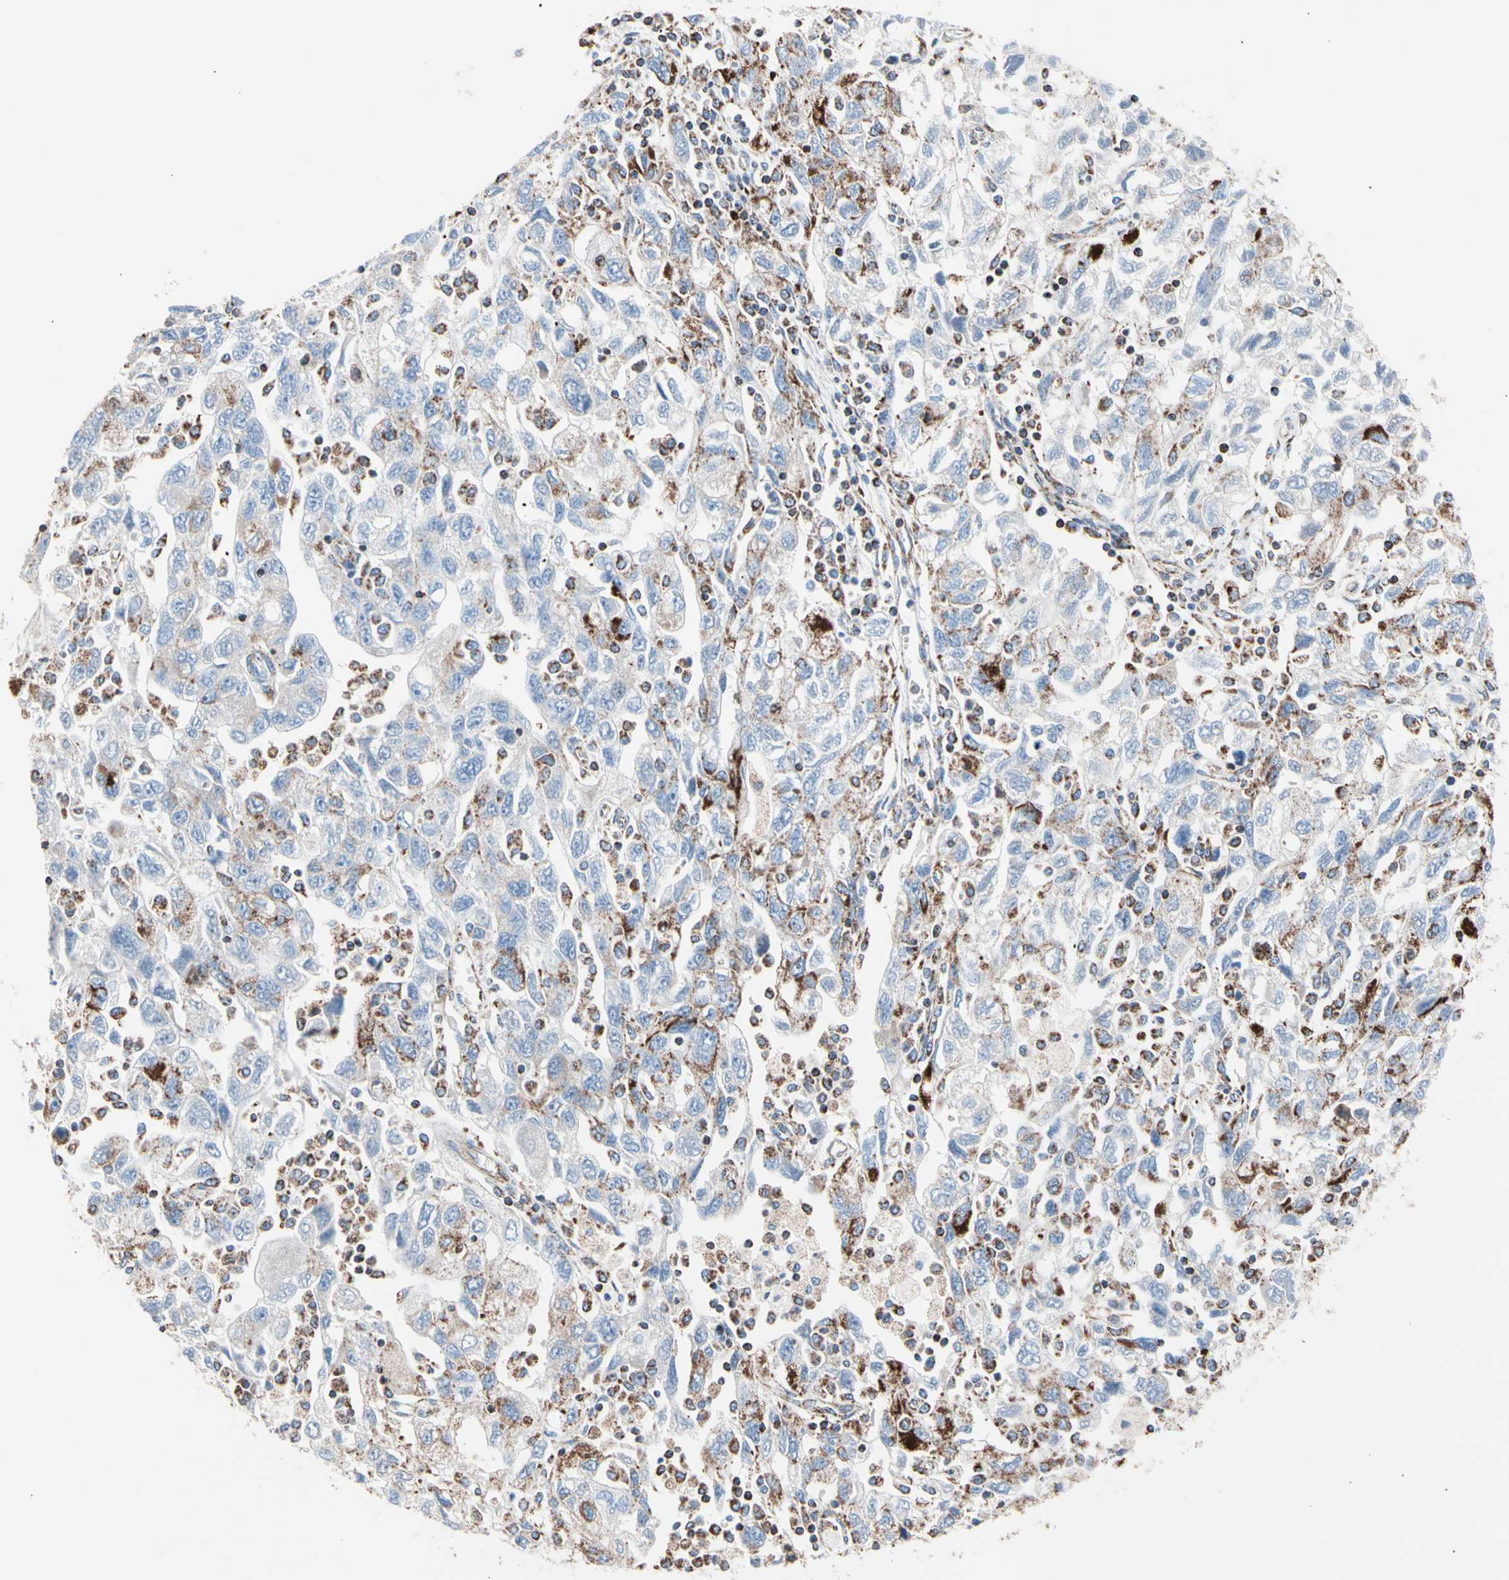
{"staining": {"intensity": "strong", "quantity": "<25%", "location": "cytoplasmic/membranous"}, "tissue": "ovarian cancer", "cell_type": "Tumor cells", "image_type": "cancer", "snomed": [{"axis": "morphology", "description": "Carcinoma, NOS"}, {"axis": "morphology", "description": "Cystadenocarcinoma, serous, NOS"}, {"axis": "topography", "description": "Ovary"}], "caption": "Tumor cells show medium levels of strong cytoplasmic/membranous expression in approximately <25% of cells in carcinoma (ovarian).", "gene": "HK1", "patient": {"sex": "female", "age": 69}}